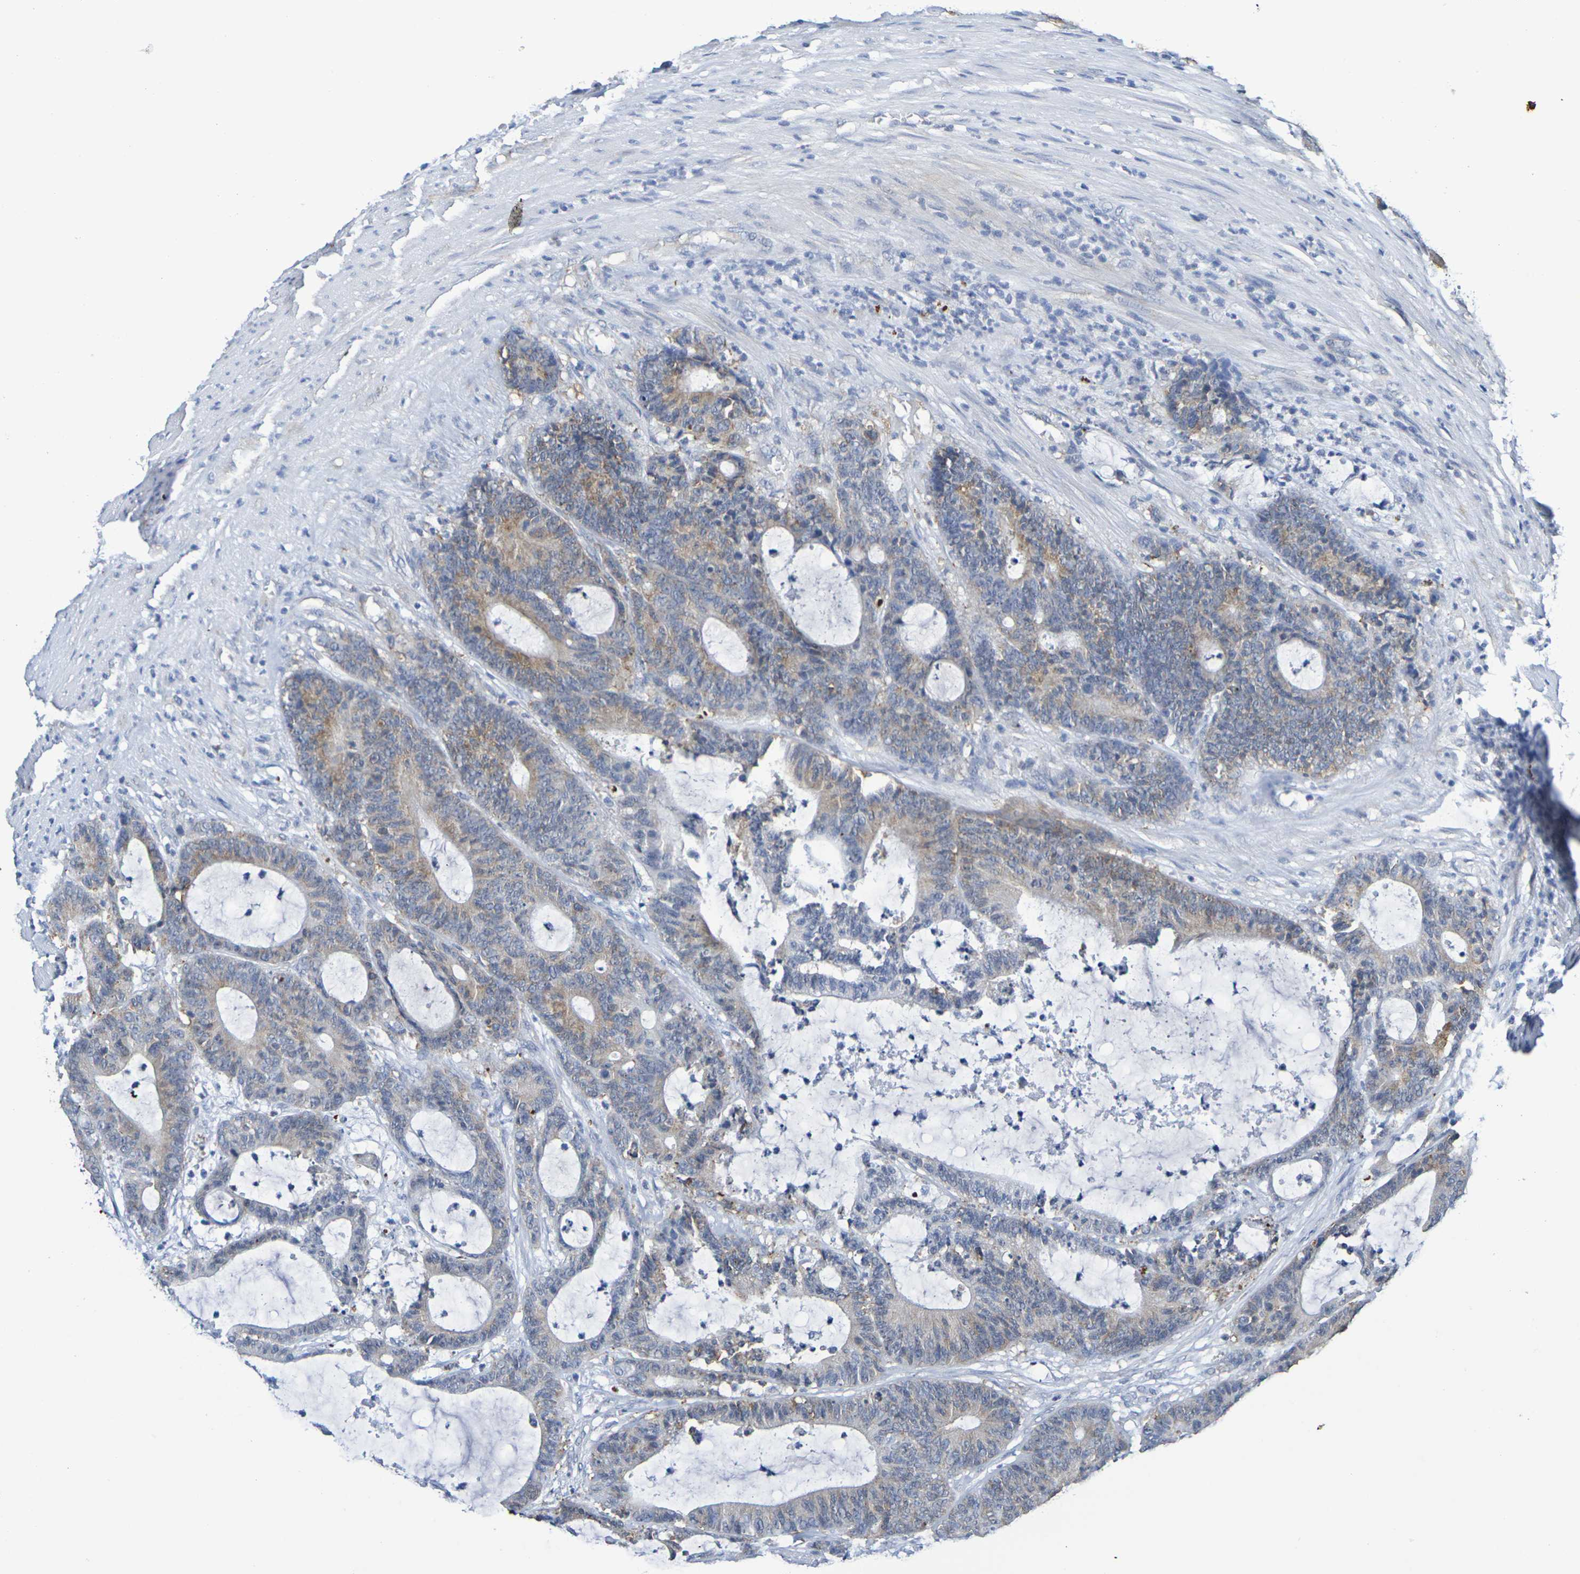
{"staining": {"intensity": "weak", "quantity": ">75%", "location": "cytoplasmic/membranous"}, "tissue": "colorectal cancer", "cell_type": "Tumor cells", "image_type": "cancer", "snomed": [{"axis": "morphology", "description": "Adenocarcinoma, NOS"}, {"axis": "topography", "description": "Colon"}], "caption": "Weak cytoplasmic/membranous staining is appreciated in approximately >75% of tumor cells in colorectal adenocarcinoma. The staining is performed using DAB brown chromogen to label protein expression. The nuclei are counter-stained blue using hematoxylin.", "gene": "CHRNB1", "patient": {"sex": "female", "age": 84}}